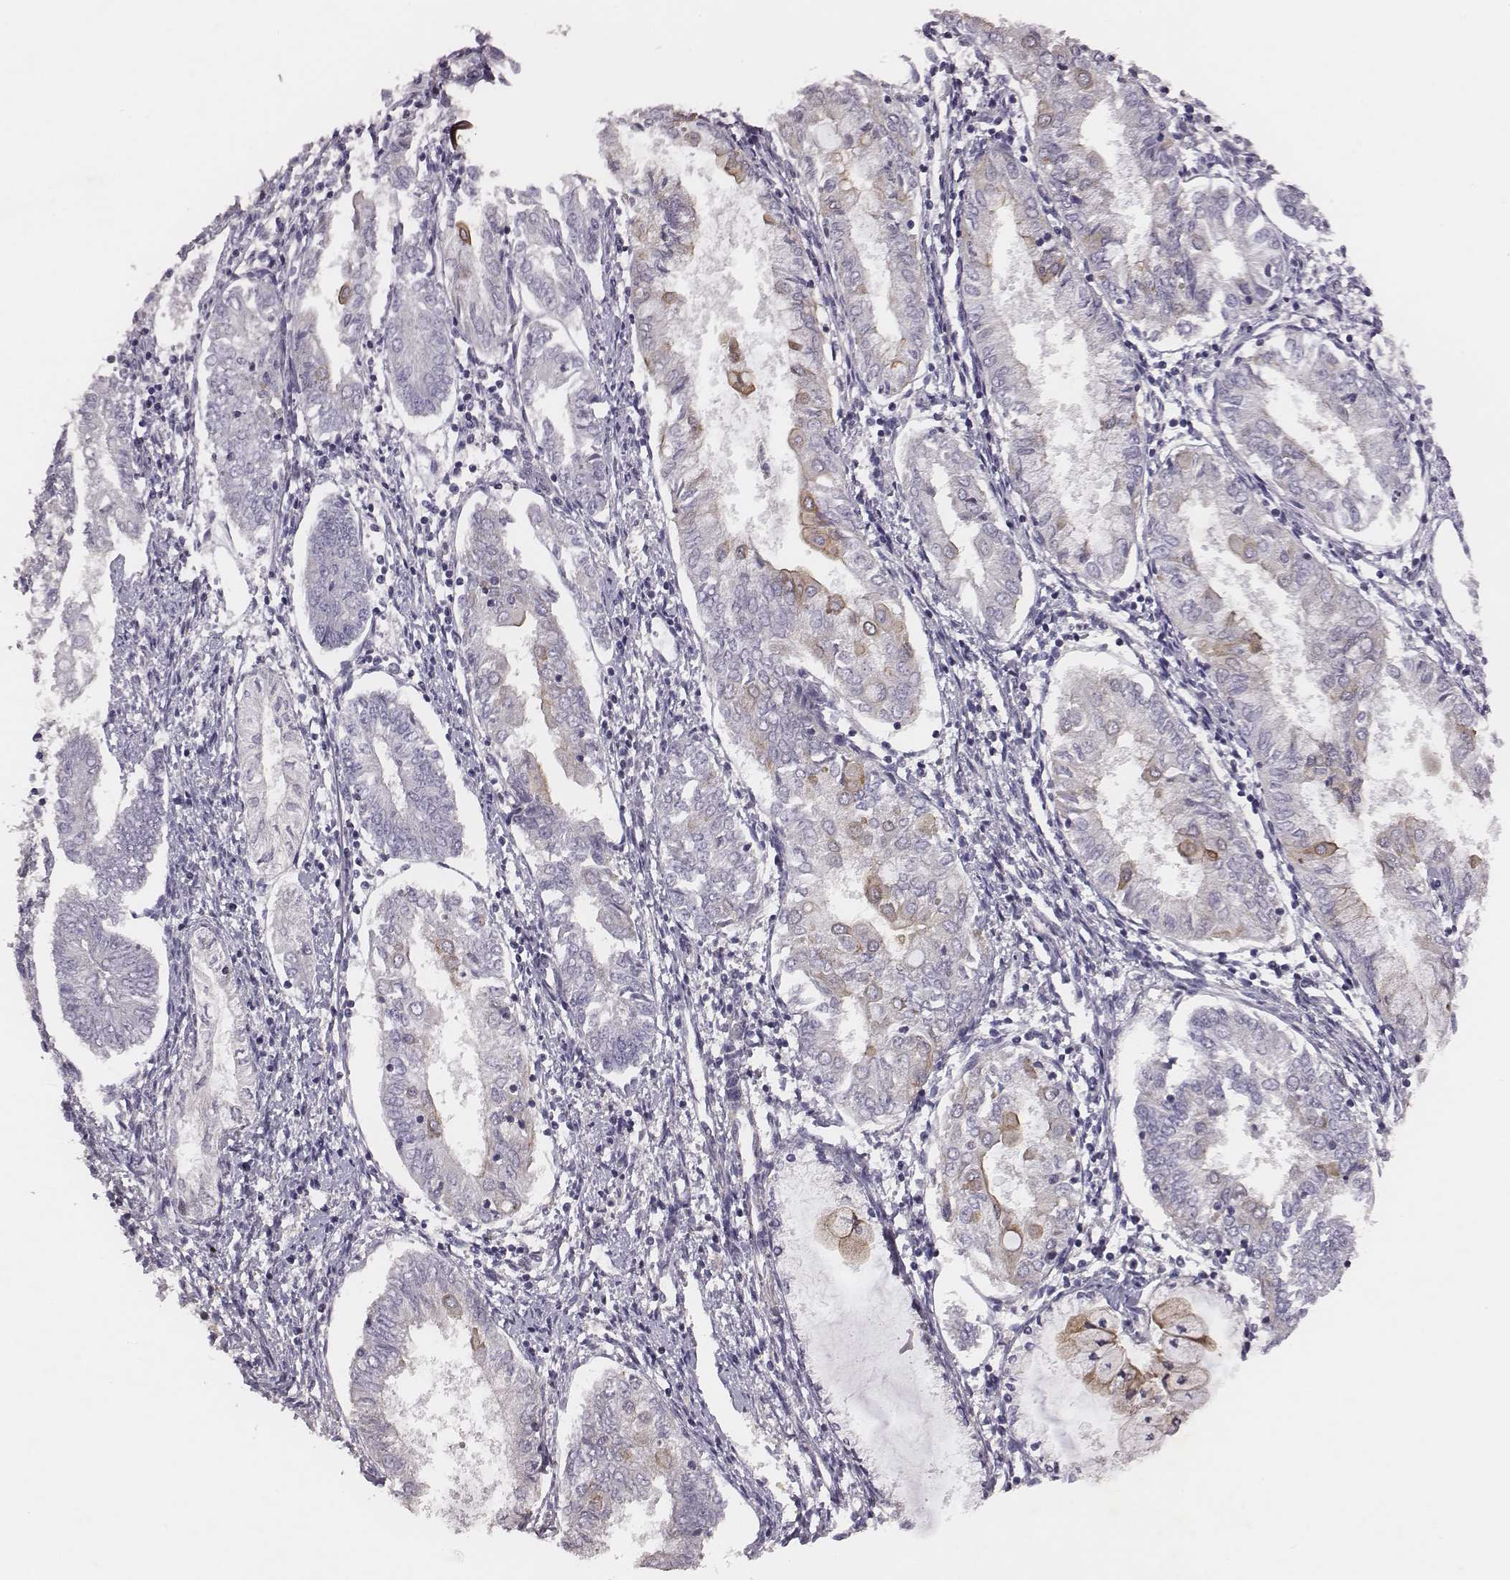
{"staining": {"intensity": "weak", "quantity": "<25%", "location": "cytoplasmic/membranous"}, "tissue": "endometrial cancer", "cell_type": "Tumor cells", "image_type": "cancer", "snomed": [{"axis": "morphology", "description": "Adenocarcinoma, NOS"}, {"axis": "topography", "description": "Endometrium"}], "caption": "A micrograph of endometrial cancer (adenocarcinoma) stained for a protein reveals no brown staining in tumor cells.", "gene": "SCARF1", "patient": {"sex": "female", "age": 68}}